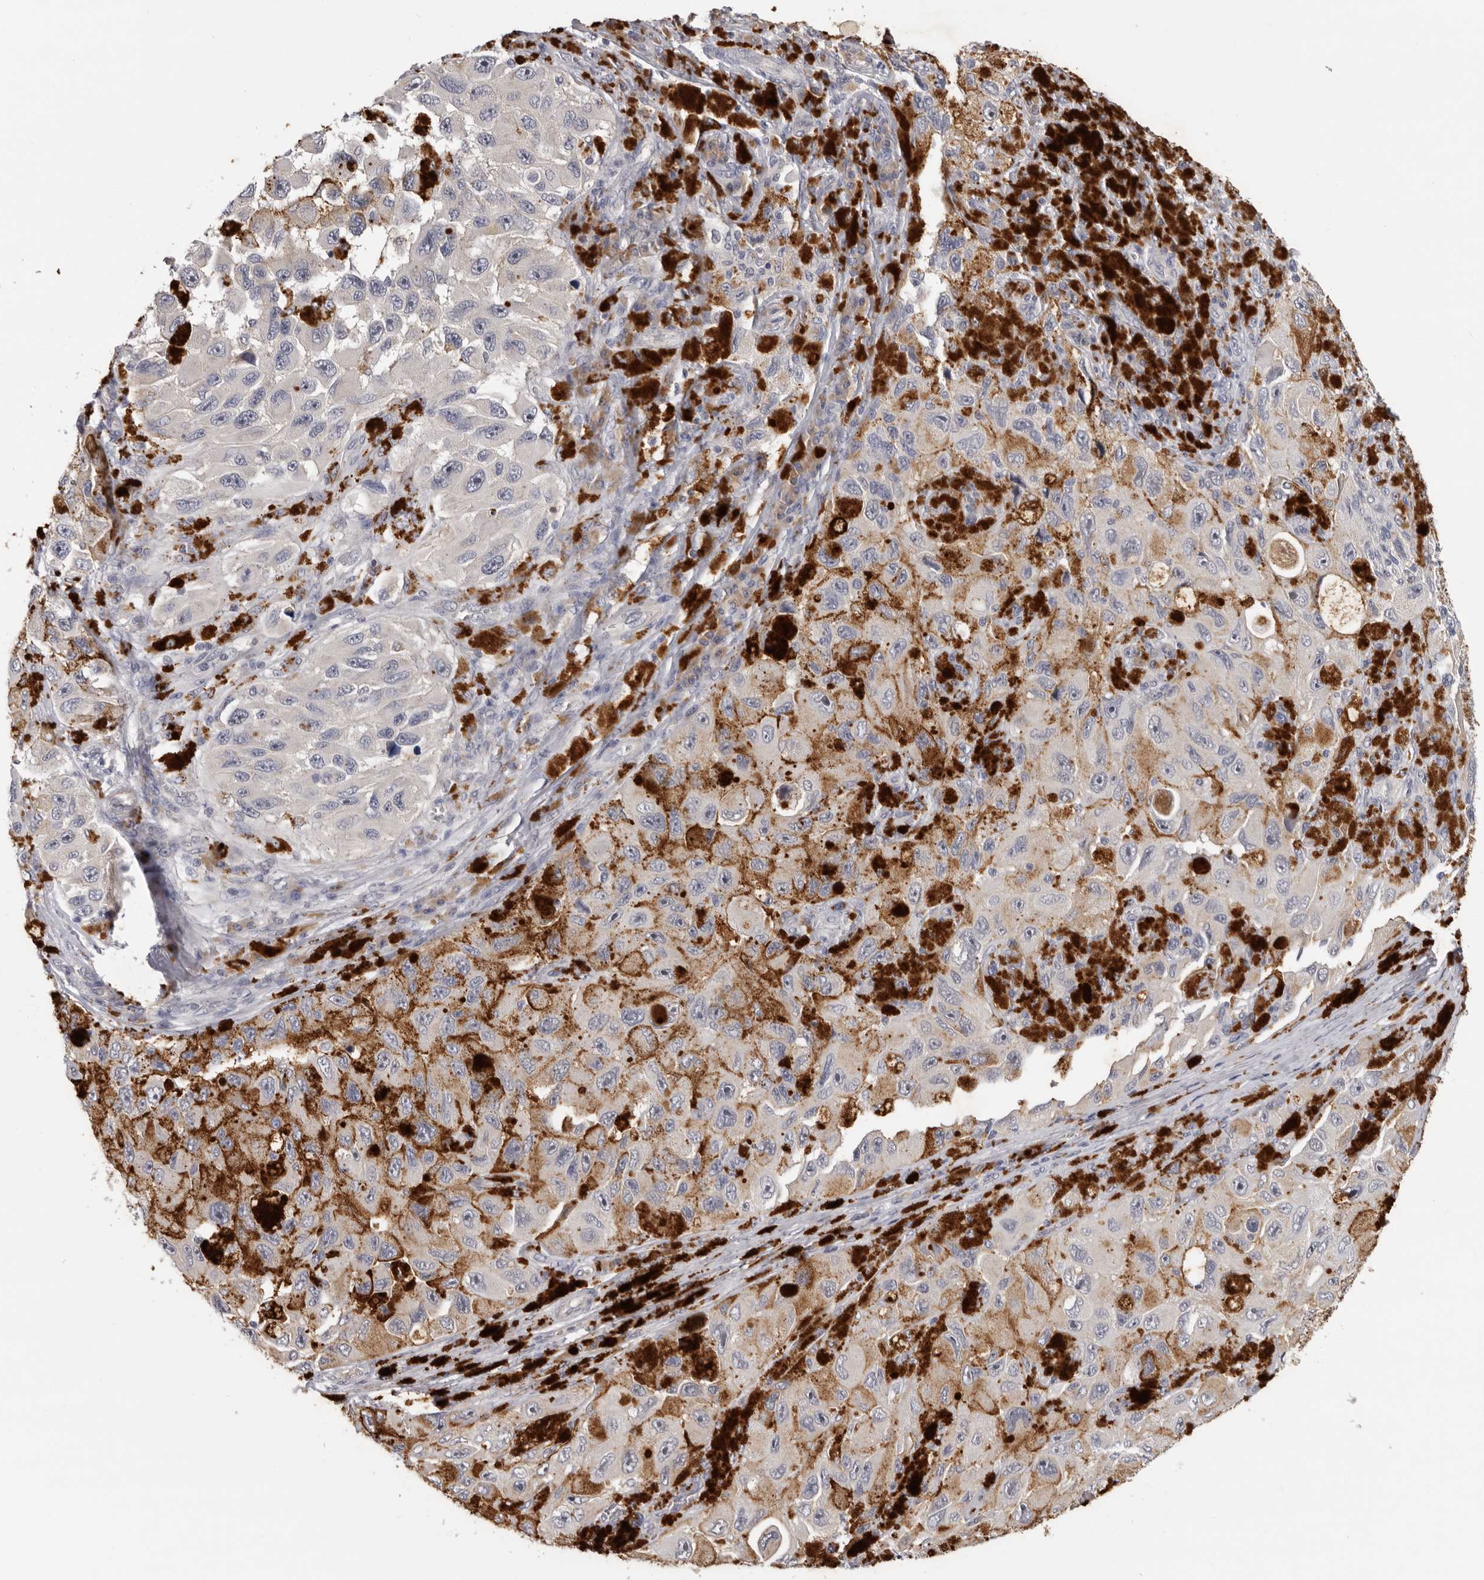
{"staining": {"intensity": "negative", "quantity": "none", "location": "none"}, "tissue": "melanoma", "cell_type": "Tumor cells", "image_type": "cancer", "snomed": [{"axis": "morphology", "description": "Malignant melanoma, NOS"}, {"axis": "topography", "description": "Skin"}], "caption": "This photomicrograph is of malignant melanoma stained with immunohistochemistry (IHC) to label a protein in brown with the nuclei are counter-stained blue. There is no staining in tumor cells.", "gene": "KIF2B", "patient": {"sex": "female", "age": 73}}